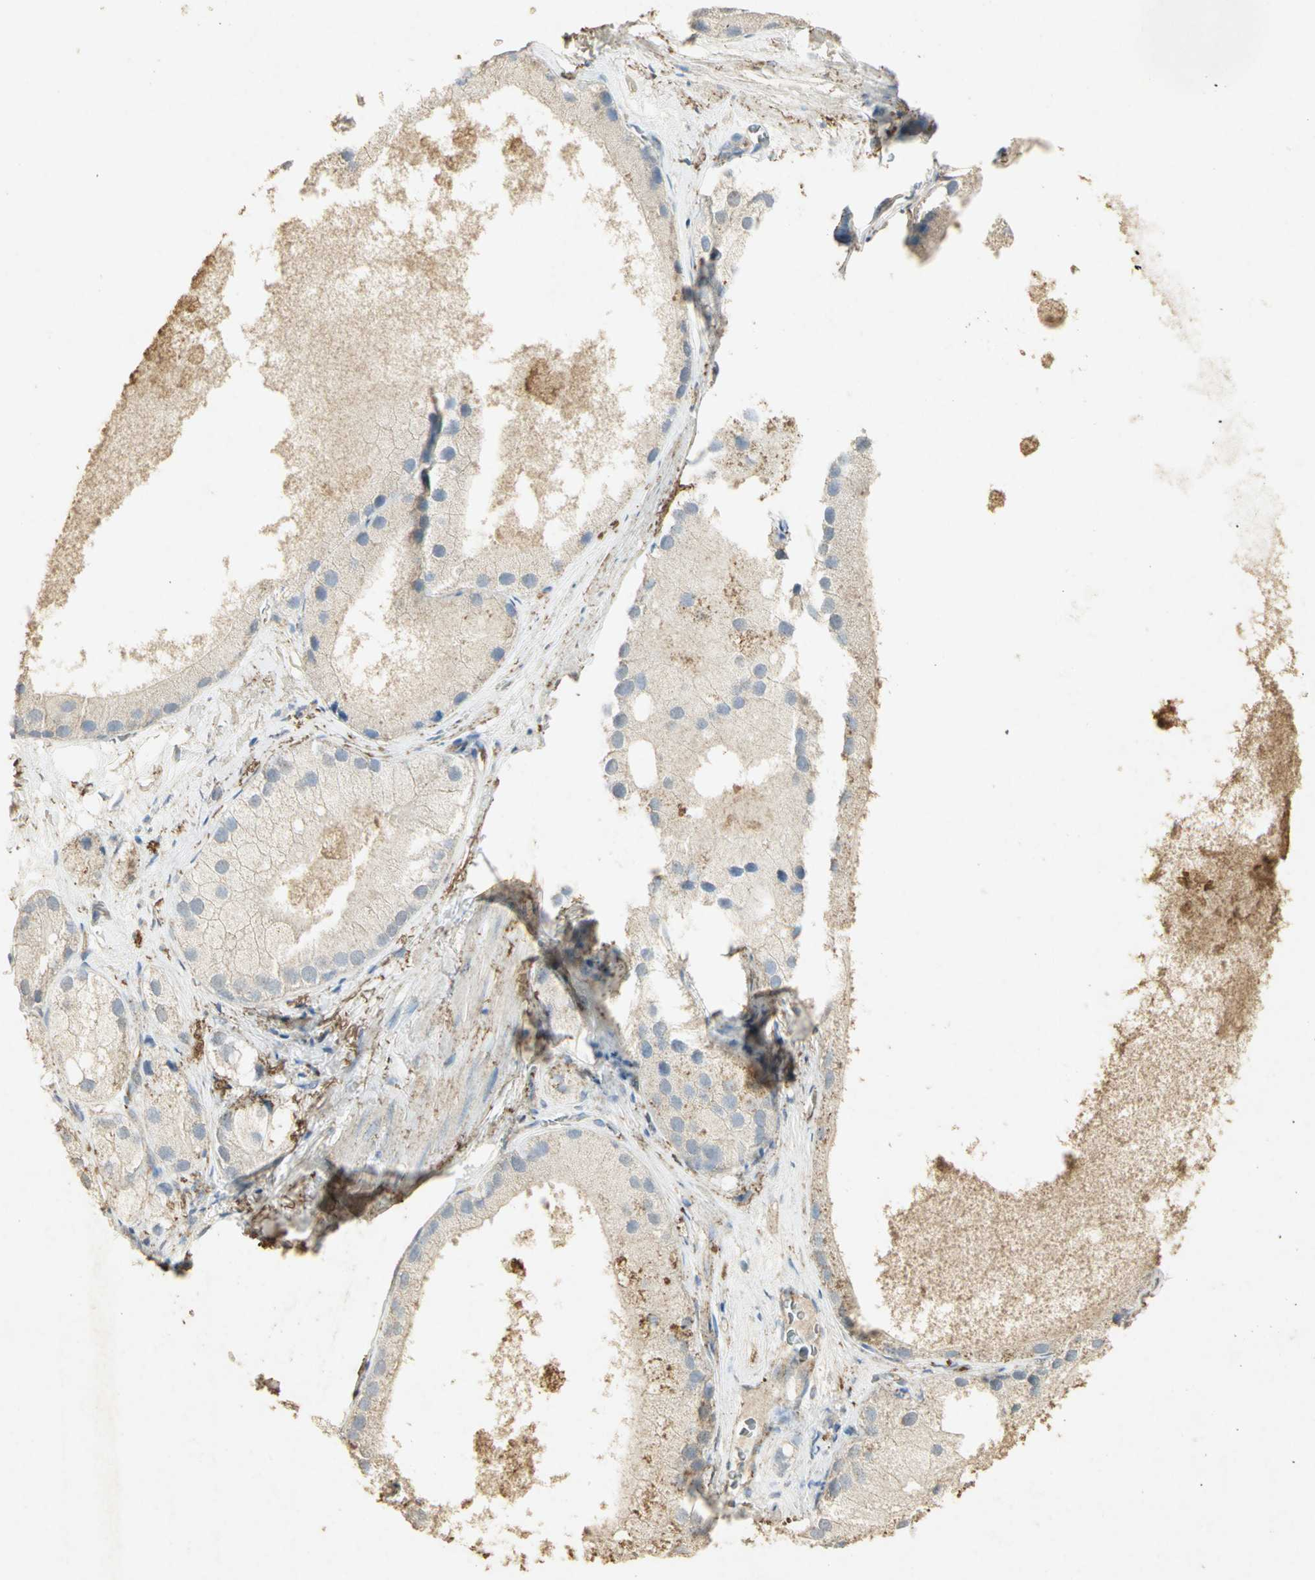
{"staining": {"intensity": "weak", "quantity": "<25%", "location": "cytoplasmic/membranous"}, "tissue": "prostate cancer", "cell_type": "Tumor cells", "image_type": "cancer", "snomed": [{"axis": "morphology", "description": "Adenocarcinoma, Low grade"}, {"axis": "topography", "description": "Prostate"}], "caption": "There is no significant staining in tumor cells of low-grade adenocarcinoma (prostate).", "gene": "ASB9", "patient": {"sex": "male", "age": 69}}